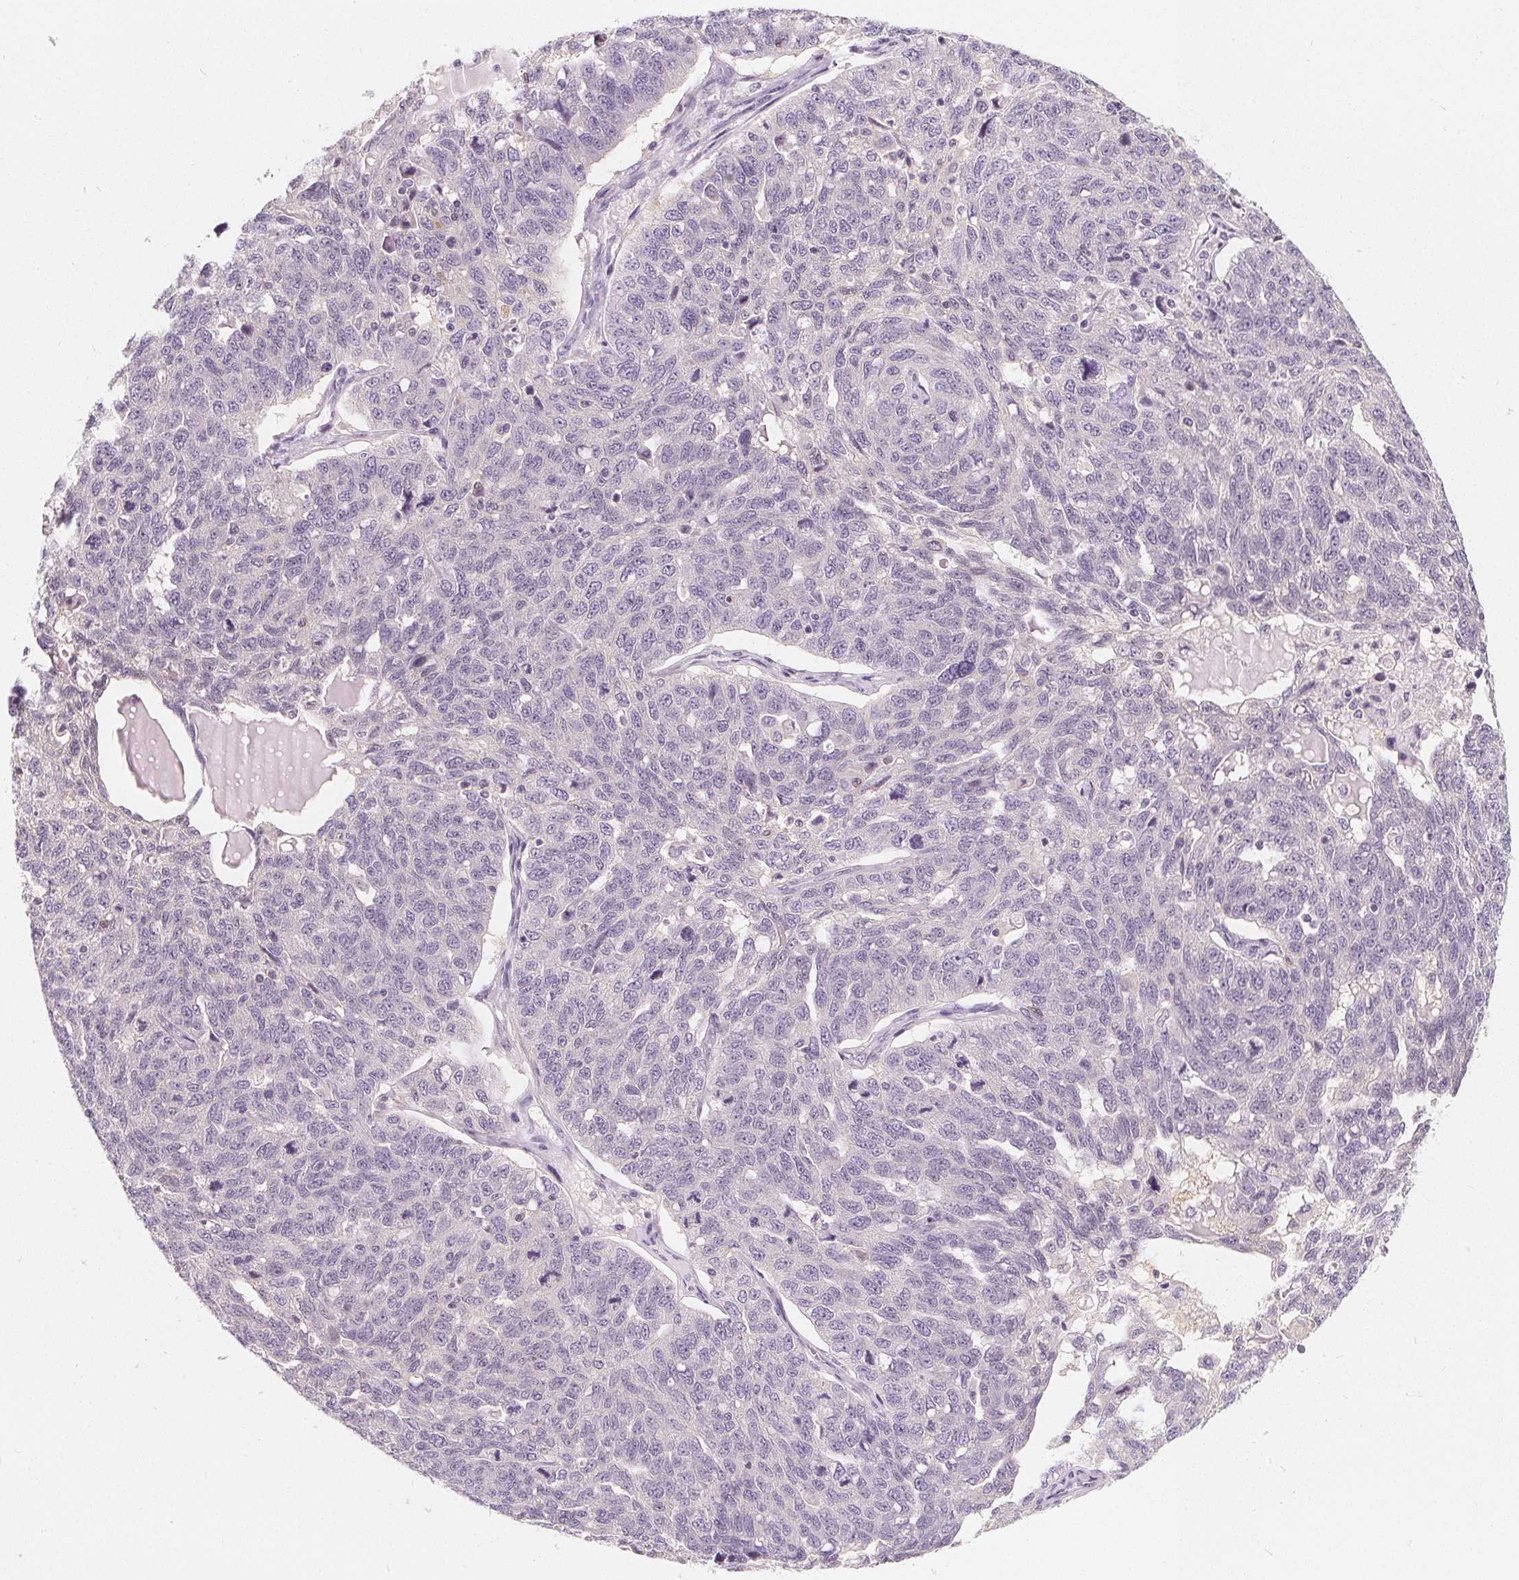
{"staining": {"intensity": "negative", "quantity": "none", "location": "none"}, "tissue": "ovarian cancer", "cell_type": "Tumor cells", "image_type": "cancer", "snomed": [{"axis": "morphology", "description": "Cystadenocarcinoma, serous, NOS"}, {"axis": "topography", "description": "Ovary"}], "caption": "This is a micrograph of IHC staining of ovarian cancer, which shows no expression in tumor cells. Nuclei are stained in blue.", "gene": "UGP2", "patient": {"sex": "female", "age": 71}}